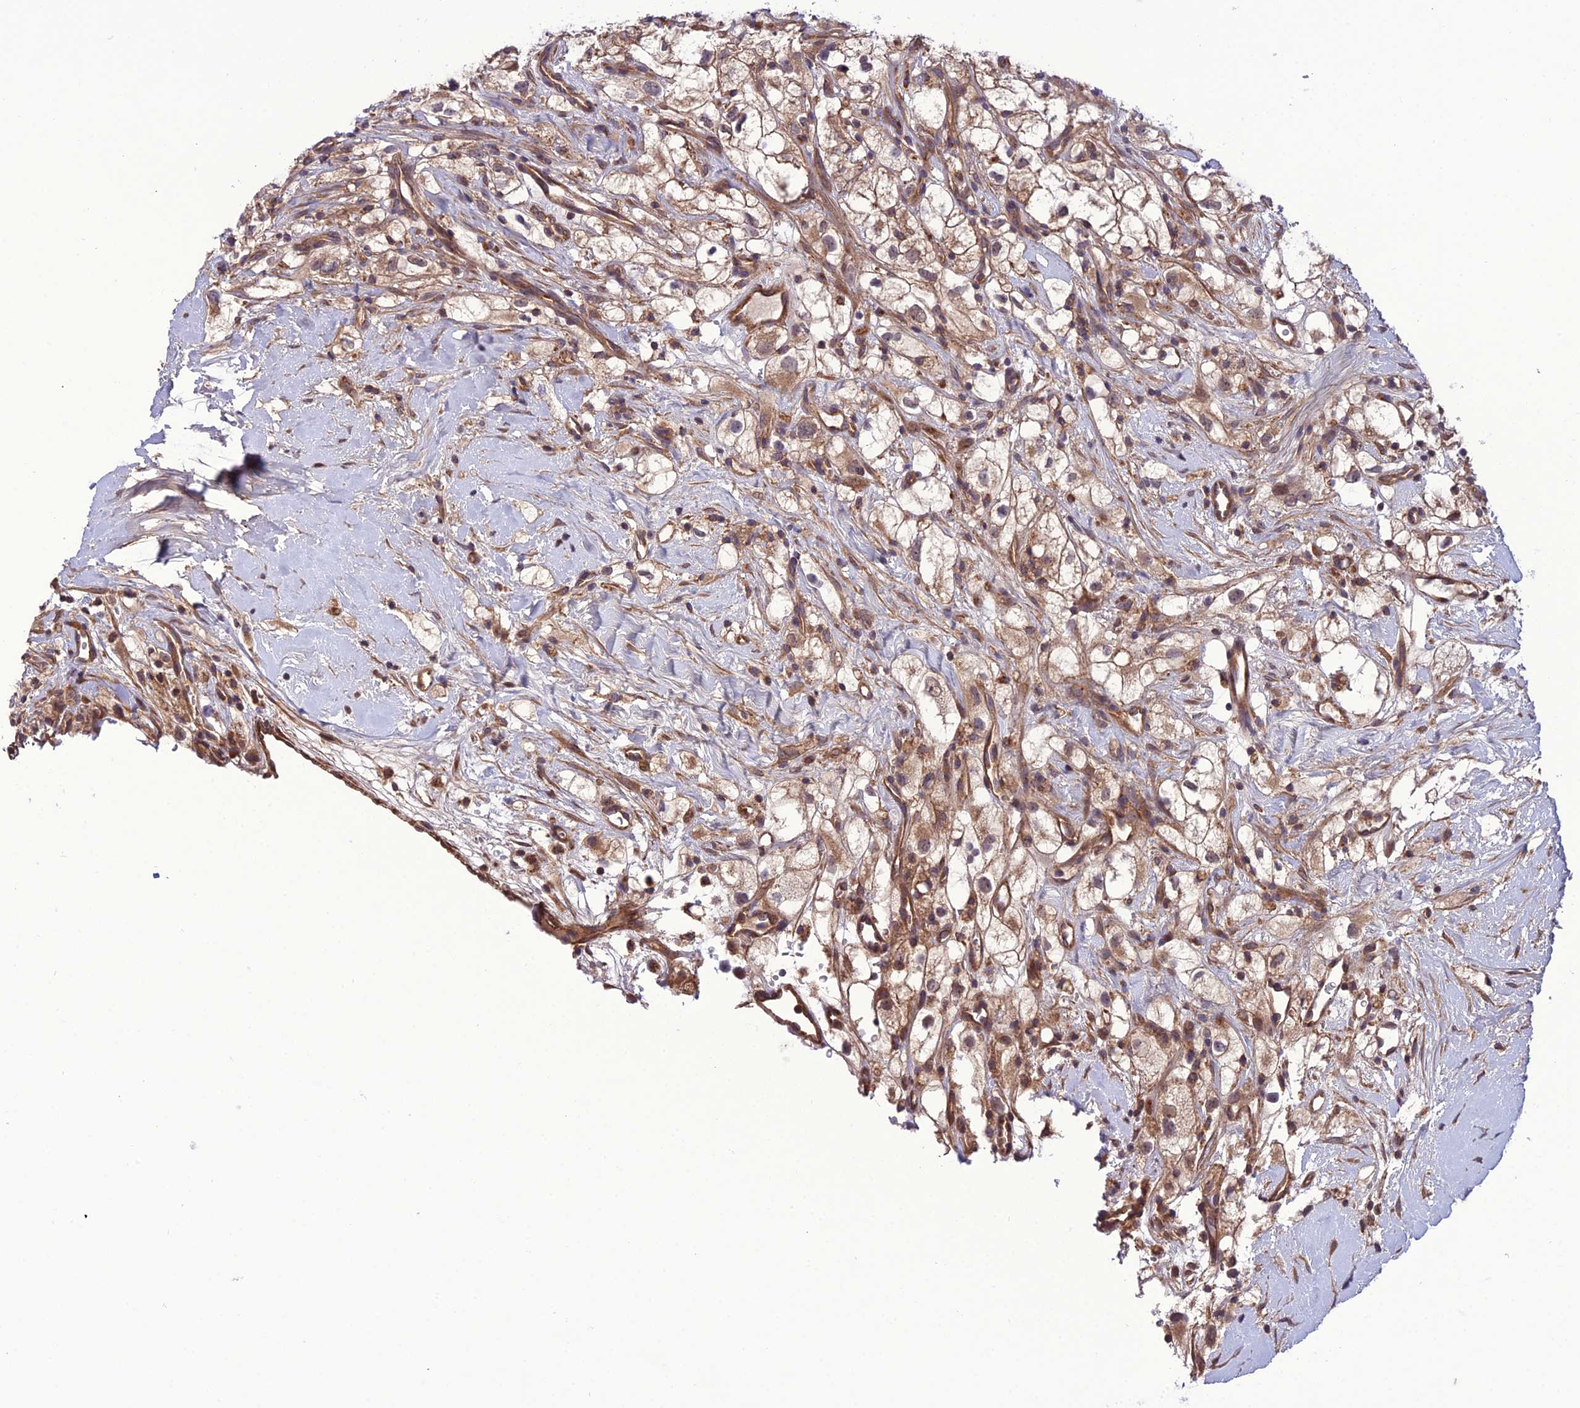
{"staining": {"intensity": "moderate", "quantity": ">75%", "location": "cytoplasmic/membranous"}, "tissue": "renal cancer", "cell_type": "Tumor cells", "image_type": "cancer", "snomed": [{"axis": "morphology", "description": "Adenocarcinoma, NOS"}, {"axis": "topography", "description": "Kidney"}], "caption": "A high-resolution micrograph shows IHC staining of renal adenocarcinoma, which exhibits moderate cytoplasmic/membranous positivity in about >75% of tumor cells.", "gene": "PPIL3", "patient": {"sex": "male", "age": 59}}